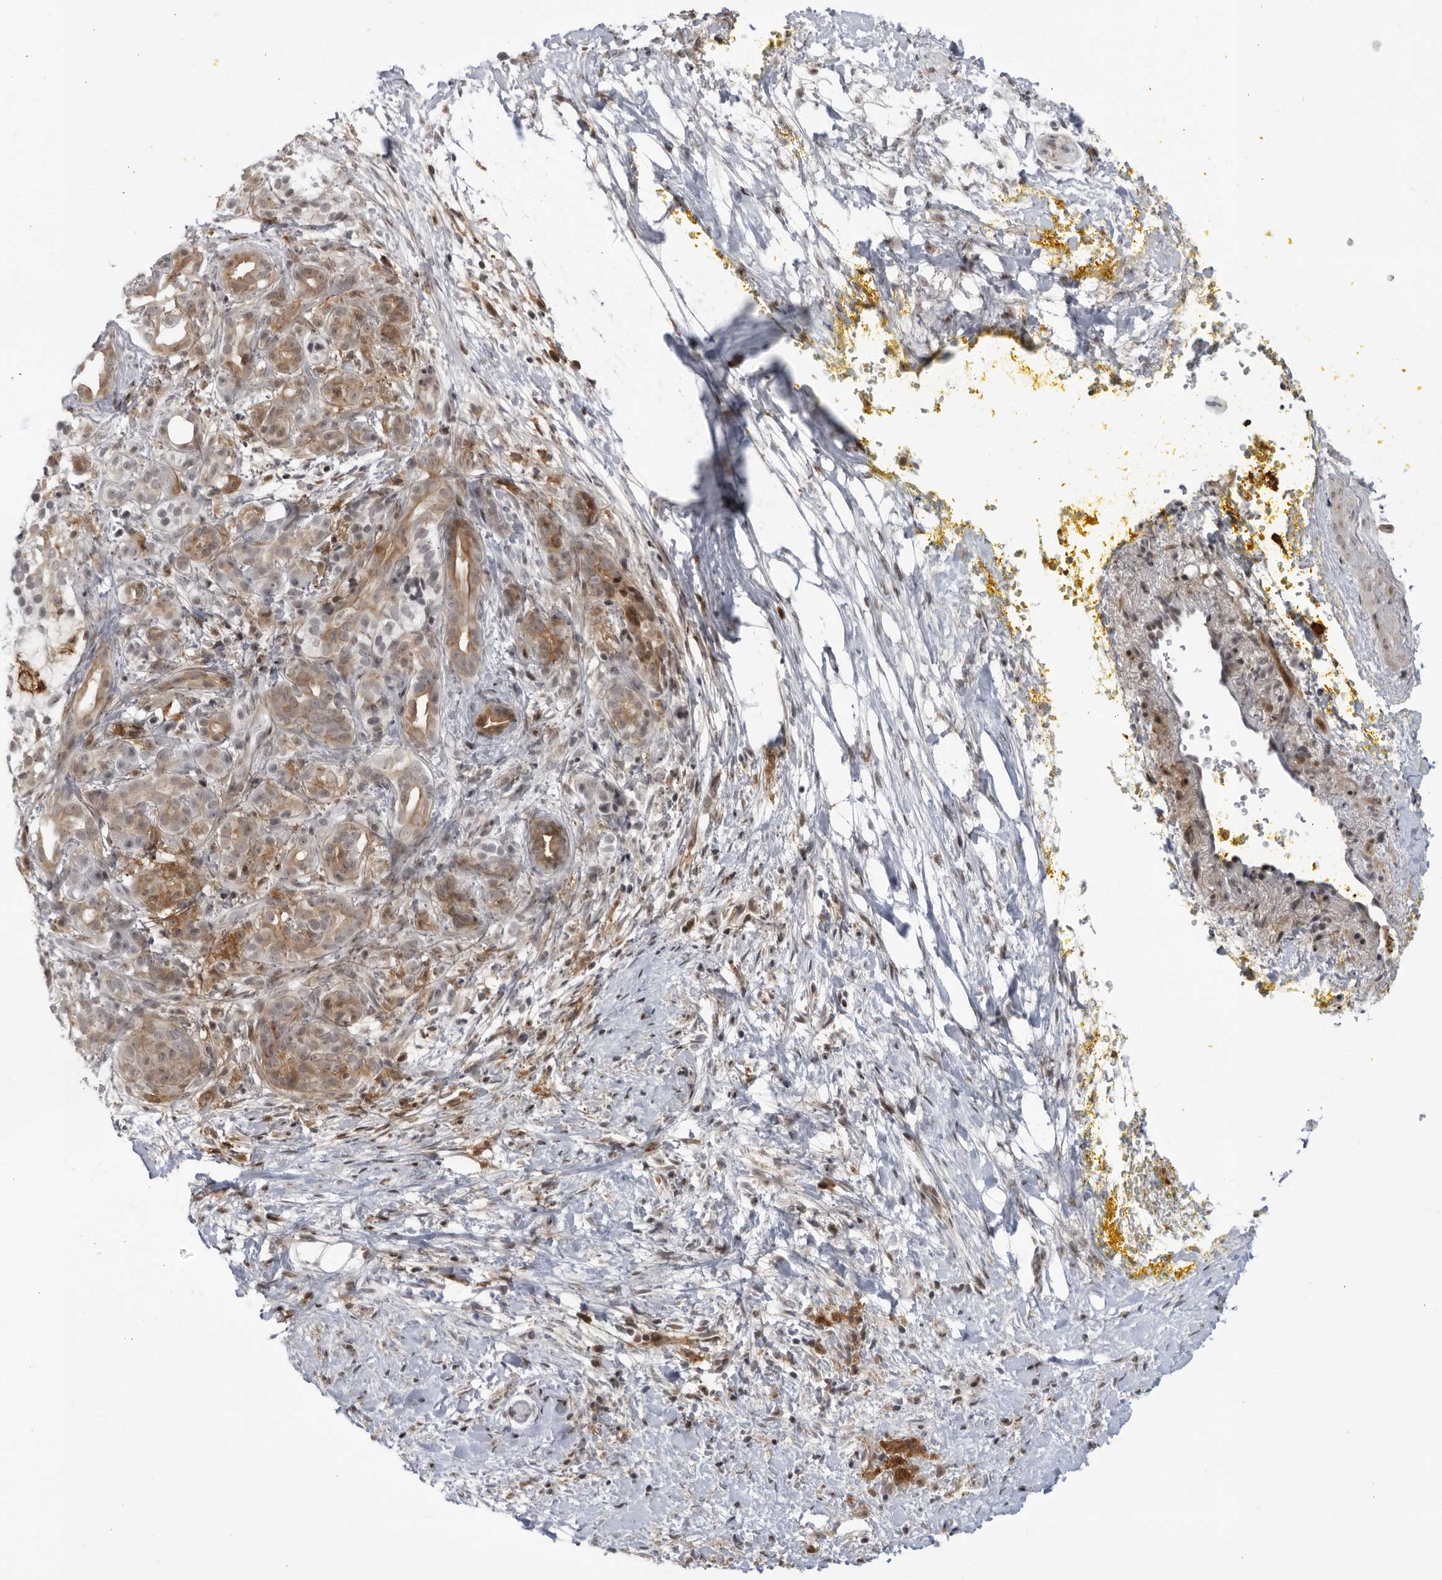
{"staining": {"intensity": "weak", "quantity": ">75%", "location": "cytoplasmic/membranous"}, "tissue": "pancreatic cancer", "cell_type": "Tumor cells", "image_type": "cancer", "snomed": [{"axis": "morphology", "description": "Adenocarcinoma, NOS"}, {"axis": "topography", "description": "Pancreas"}], "caption": "This histopathology image exhibits immunohistochemistry (IHC) staining of pancreatic adenocarcinoma, with low weak cytoplasmic/membranous staining in approximately >75% of tumor cells.", "gene": "DTL", "patient": {"sex": "male", "age": 58}}